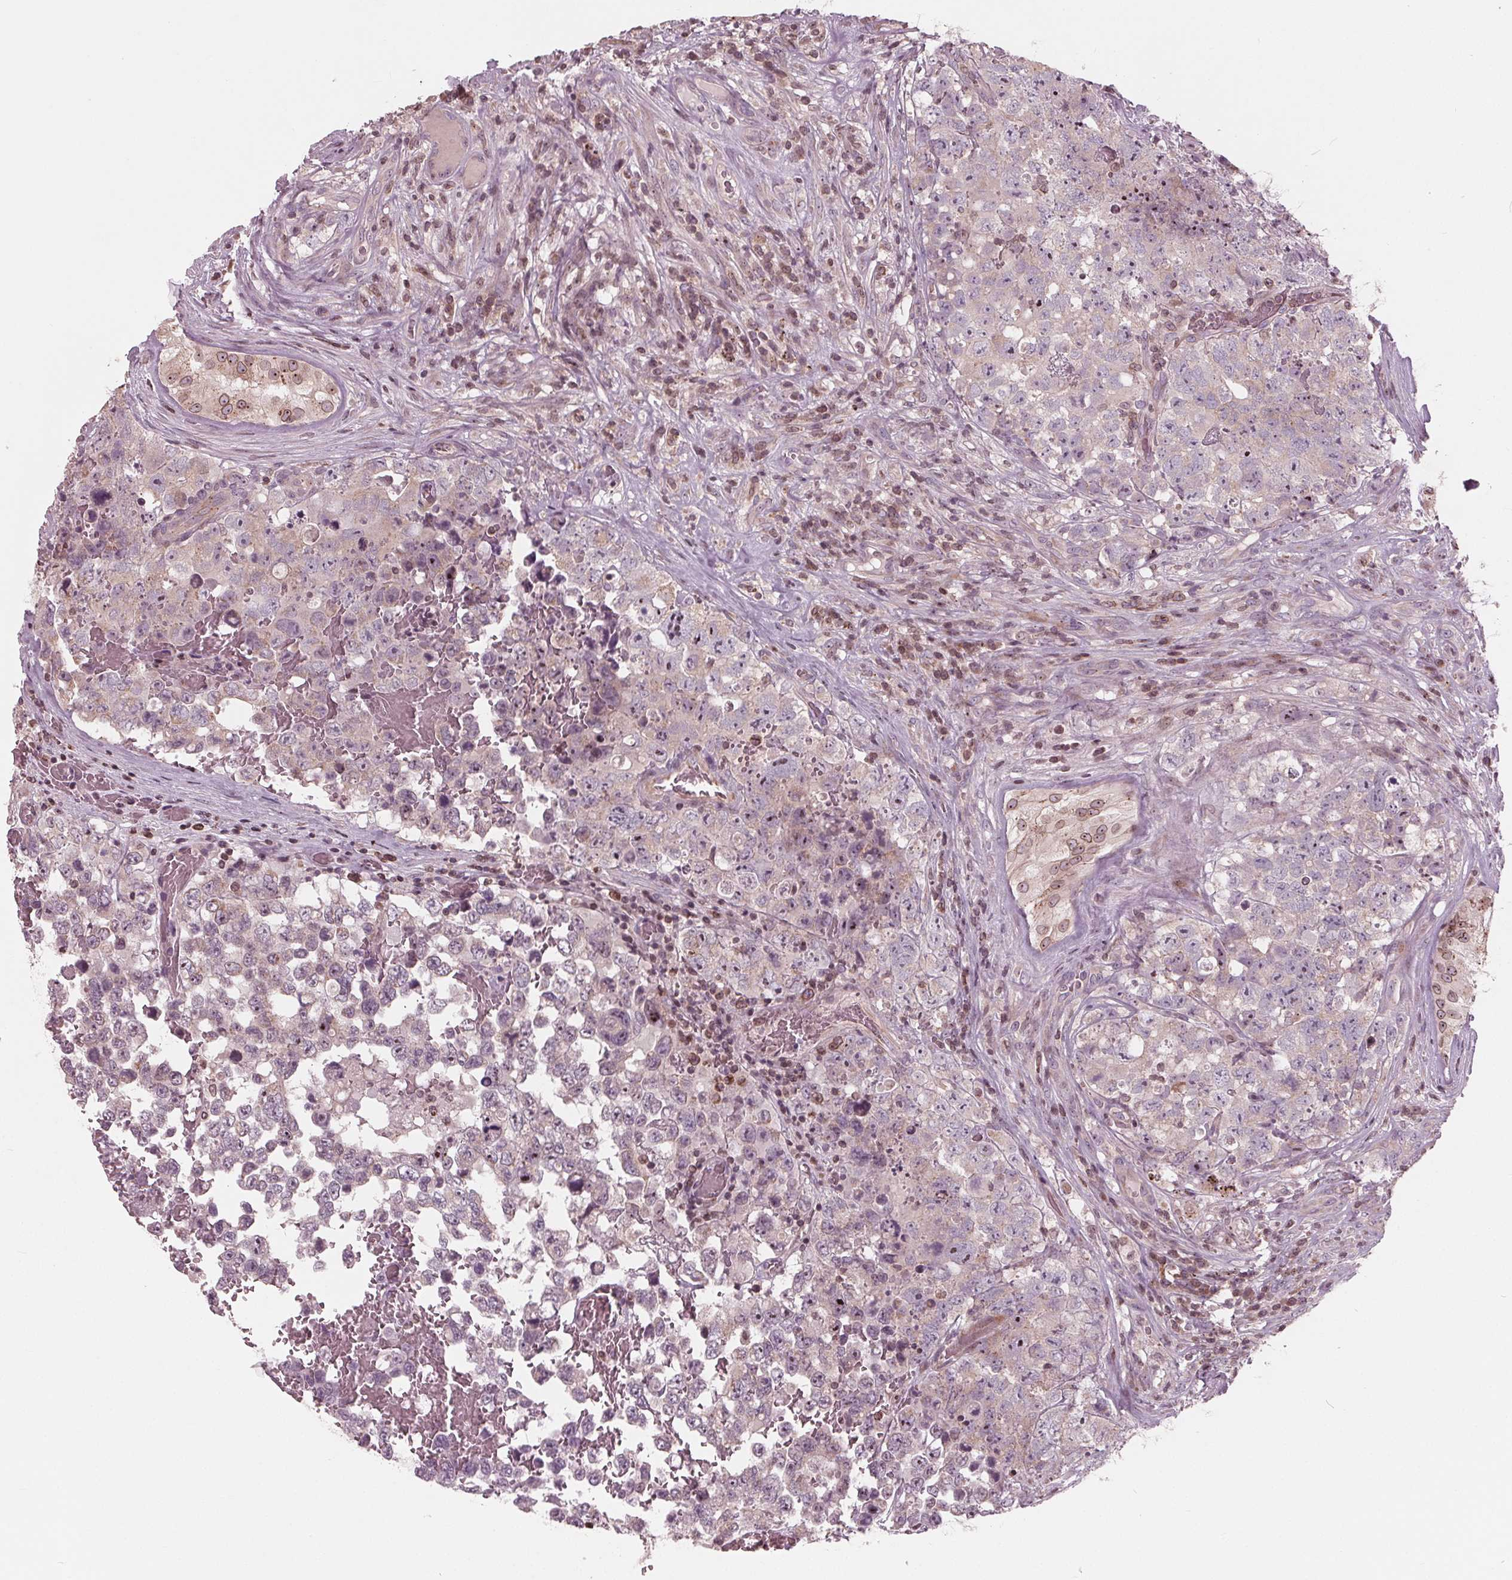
{"staining": {"intensity": "moderate", "quantity": "<25%", "location": "nuclear"}, "tissue": "testis cancer", "cell_type": "Tumor cells", "image_type": "cancer", "snomed": [{"axis": "morphology", "description": "Carcinoma, Embryonal, NOS"}, {"axis": "topography", "description": "Testis"}], "caption": "Testis cancer stained for a protein shows moderate nuclear positivity in tumor cells.", "gene": "NUP210", "patient": {"sex": "male", "age": 18}}